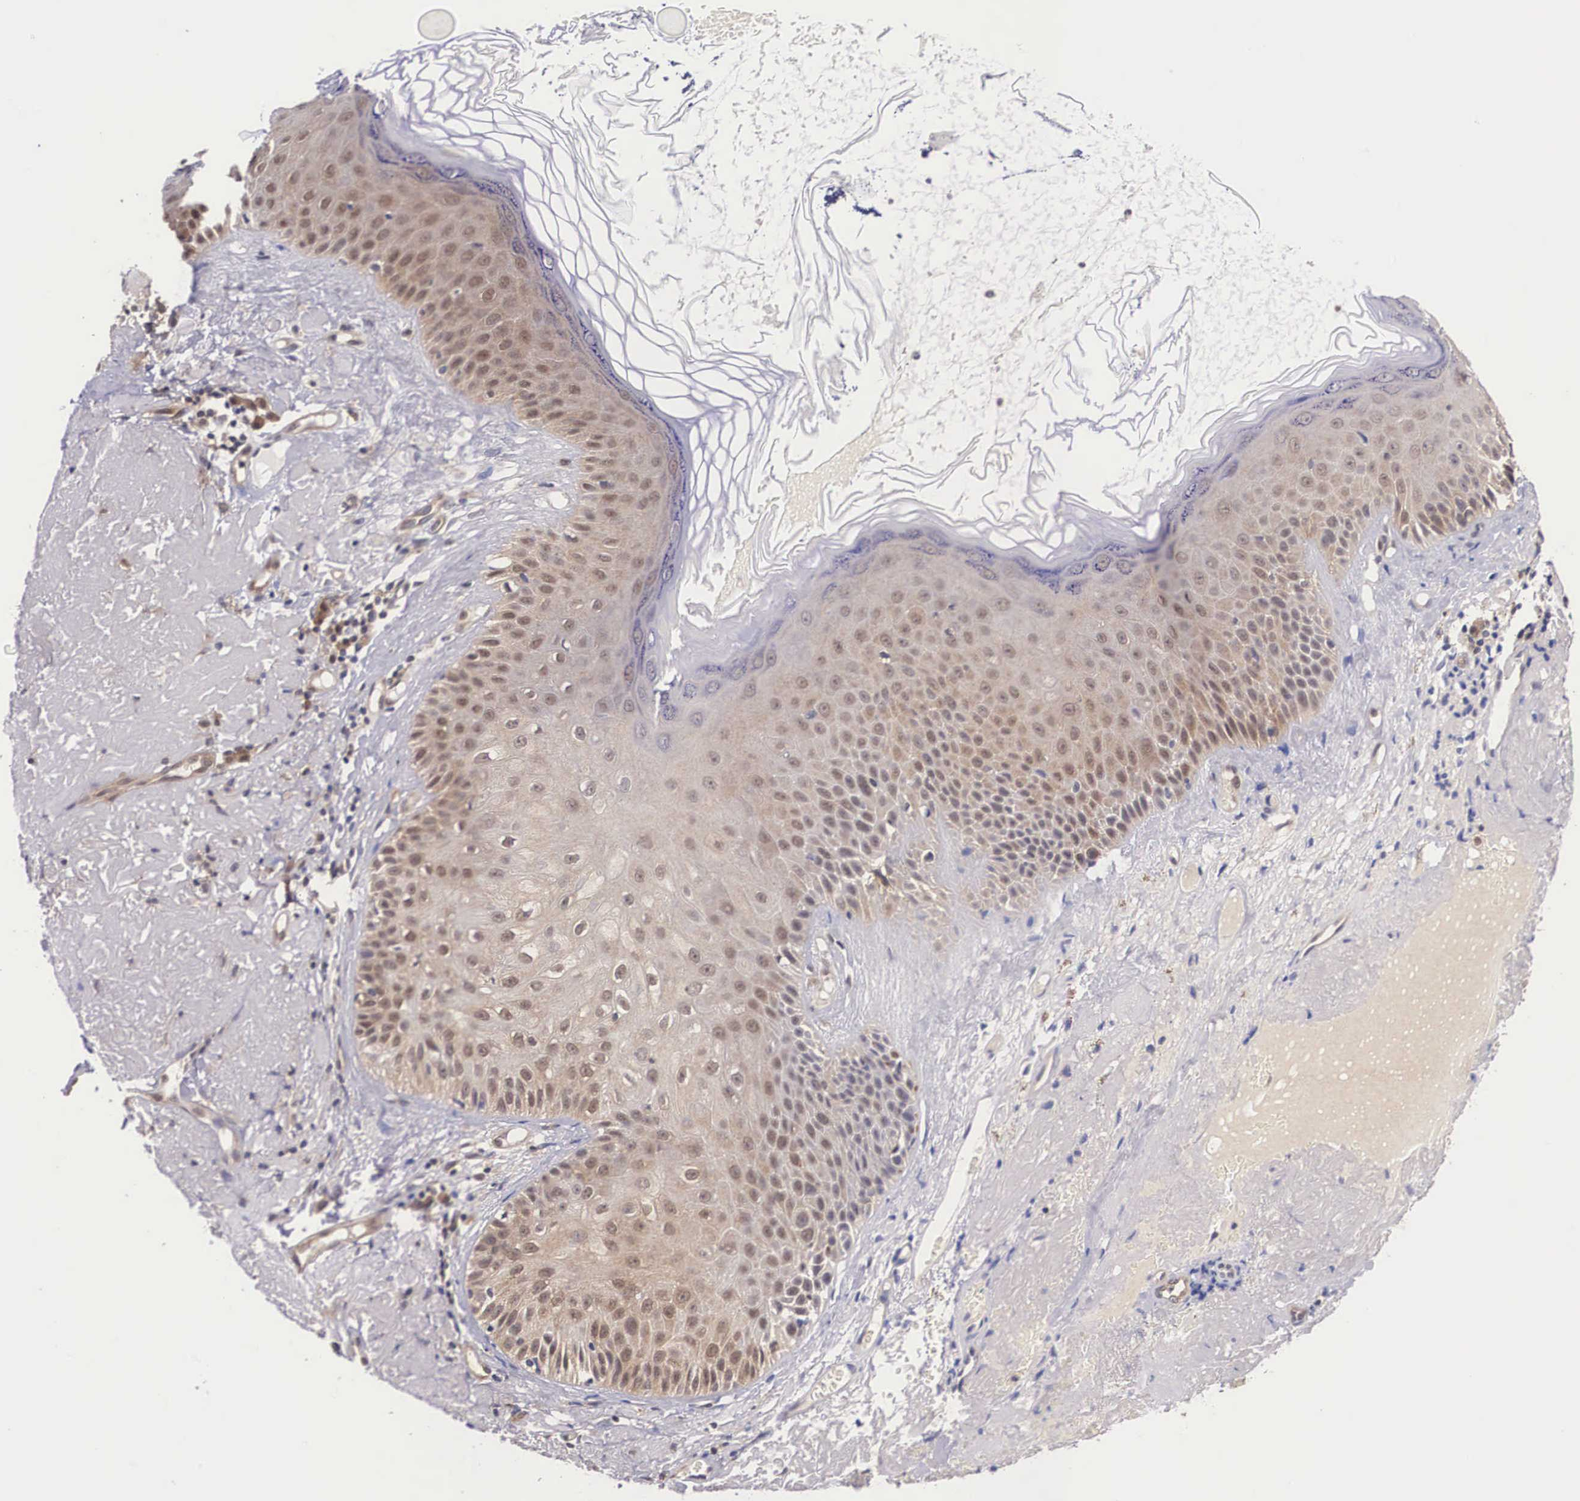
{"staining": {"intensity": "moderate", "quantity": ">75%", "location": "cytoplasmic/membranous"}, "tissue": "skin cancer", "cell_type": "Tumor cells", "image_type": "cancer", "snomed": [{"axis": "morphology", "description": "Squamous cell carcinoma, NOS"}, {"axis": "topography", "description": "Skin"}], "caption": "Immunohistochemical staining of squamous cell carcinoma (skin) displays moderate cytoplasmic/membranous protein staining in about >75% of tumor cells.", "gene": "IGBP1", "patient": {"sex": "female", "age": 89}}